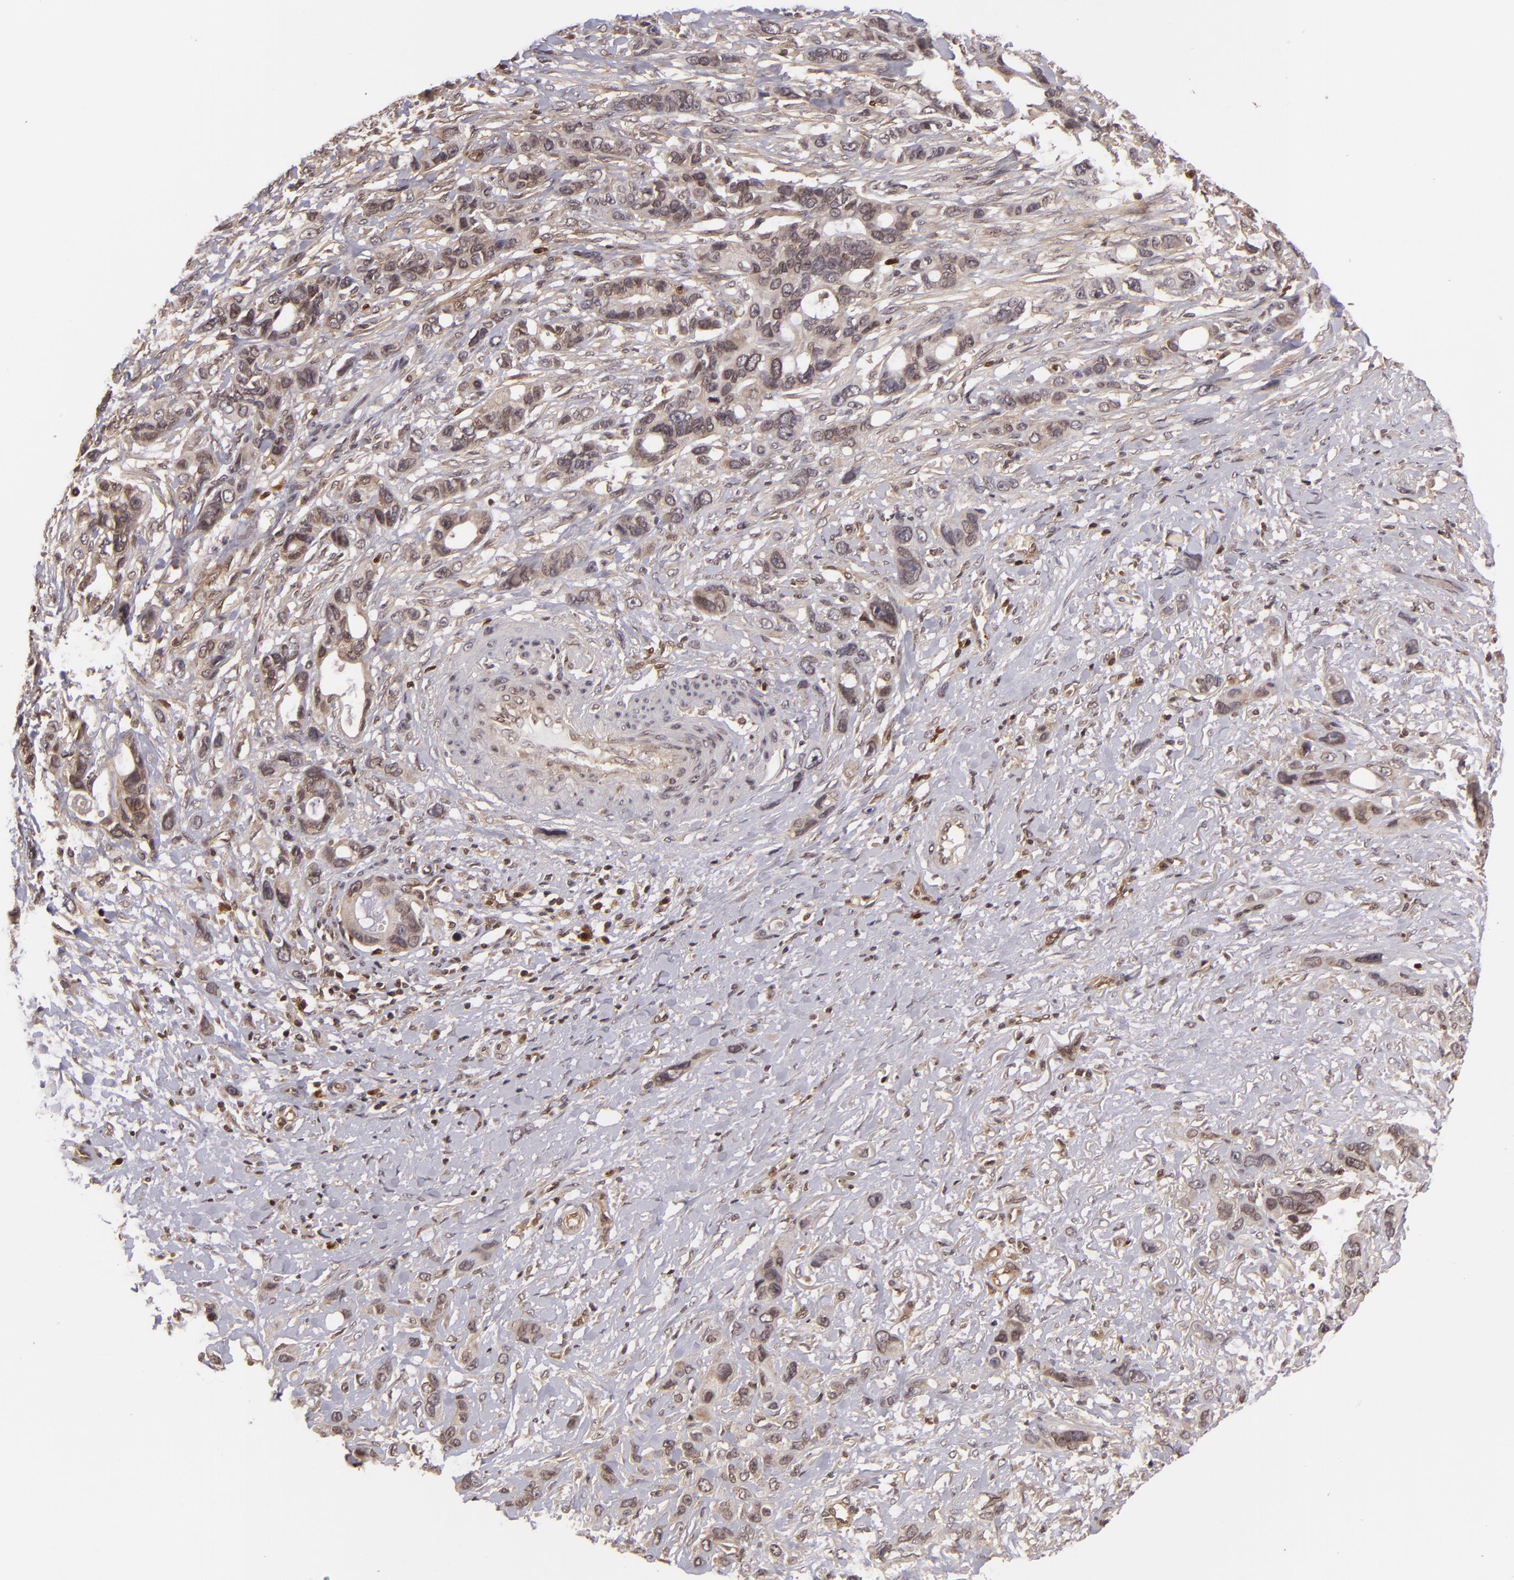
{"staining": {"intensity": "weak", "quantity": ">75%", "location": "cytoplasmic/membranous"}, "tissue": "stomach cancer", "cell_type": "Tumor cells", "image_type": "cancer", "snomed": [{"axis": "morphology", "description": "Adenocarcinoma, NOS"}, {"axis": "topography", "description": "Stomach, upper"}], "caption": "This is an image of immunohistochemistry (IHC) staining of stomach cancer (adenocarcinoma), which shows weak staining in the cytoplasmic/membranous of tumor cells.", "gene": "ZBTB33", "patient": {"sex": "male", "age": 47}}